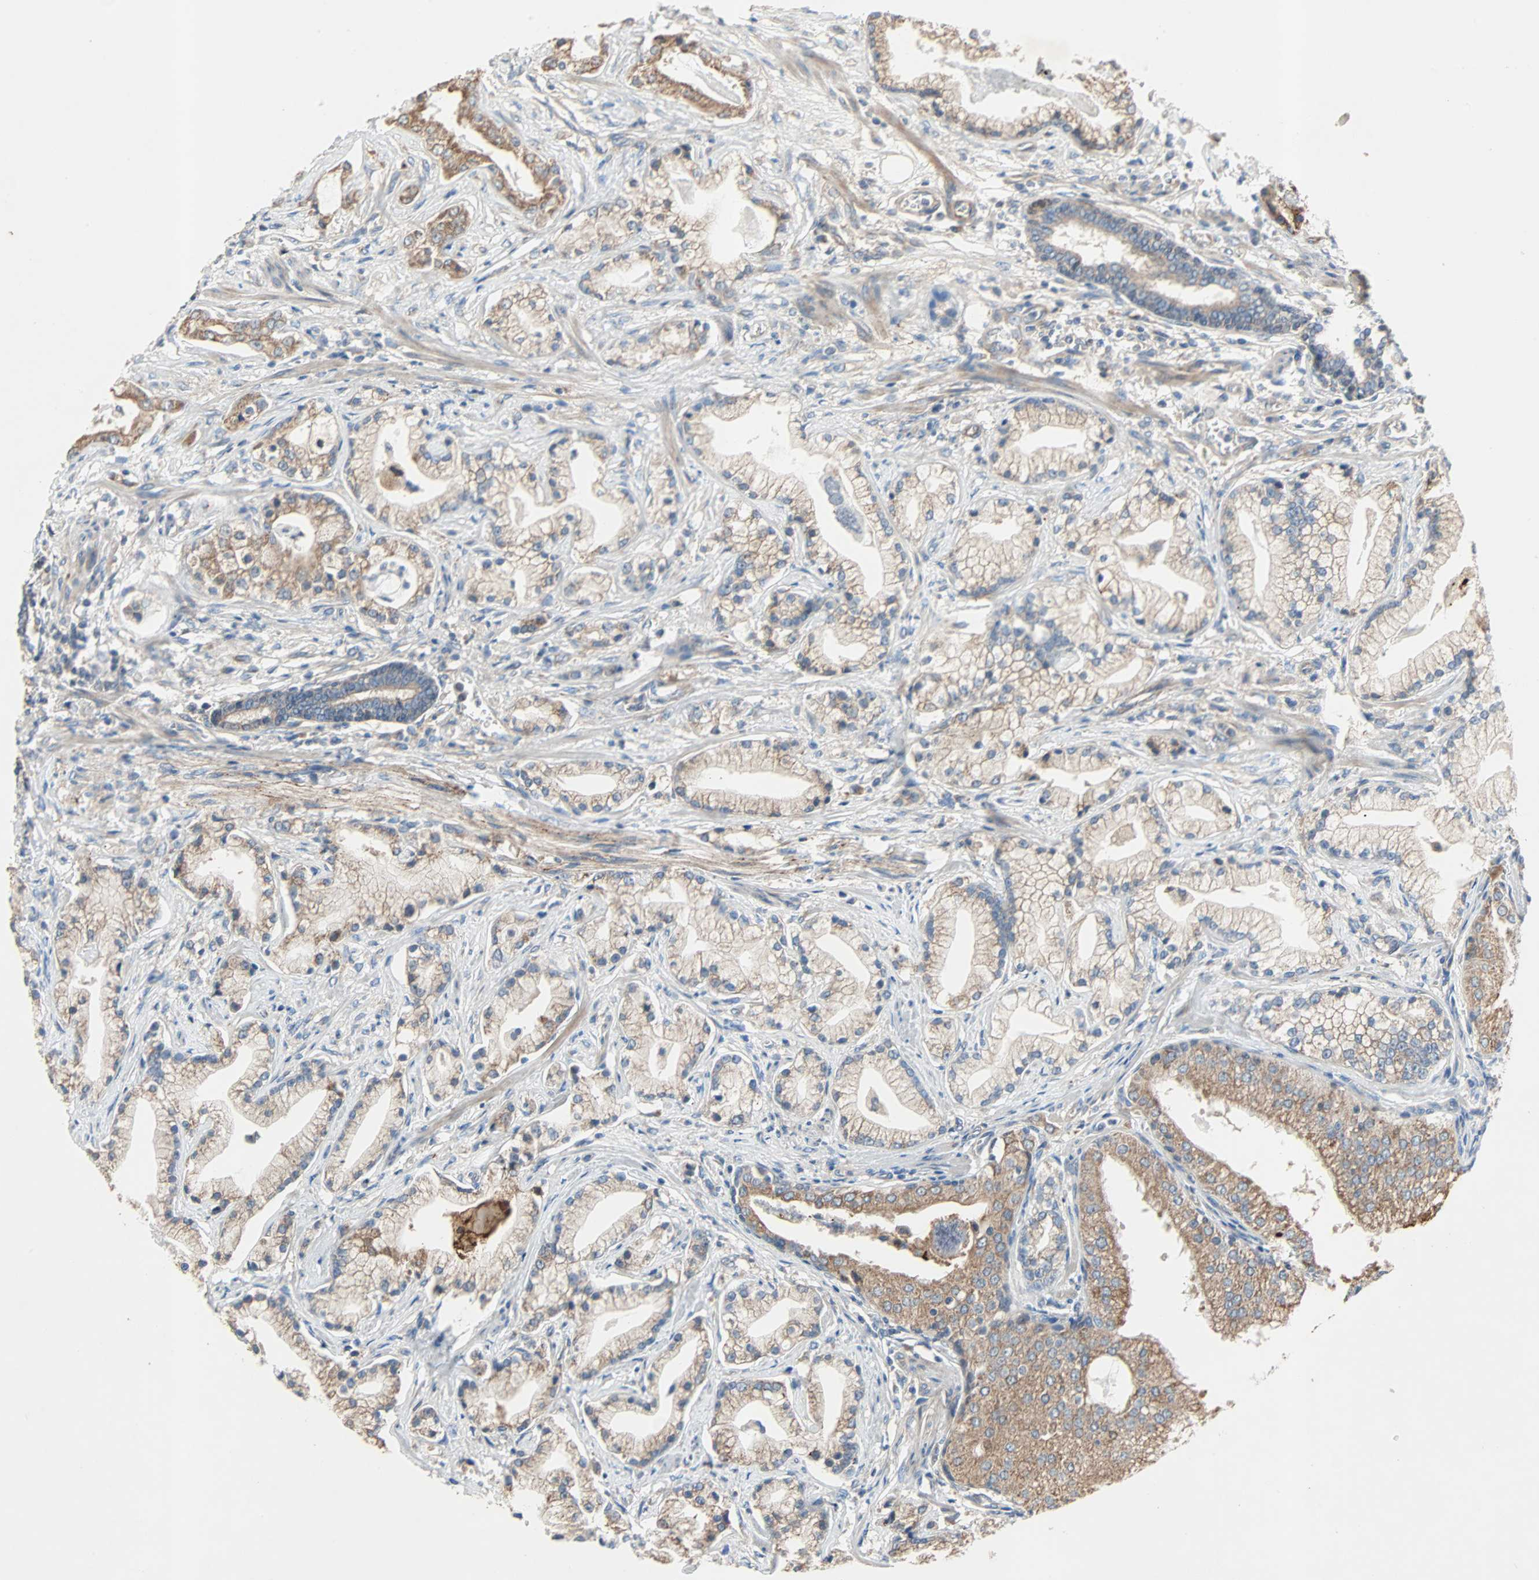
{"staining": {"intensity": "moderate", "quantity": "25%-75%", "location": "cytoplasmic/membranous"}, "tissue": "prostate cancer", "cell_type": "Tumor cells", "image_type": "cancer", "snomed": [{"axis": "morphology", "description": "Adenocarcinoma, Low grade"}, {"axis": "topography", "description": "Prostate"}], "caption": "Tumor cells exhibit medium levels of moderate cytoplasmic/membranous staining in about 25%-75% of cells in prostate adenocarcinoma (low-grade).", "gene": "XYLT1", "patient": {"sex": "male", "age": 59}}